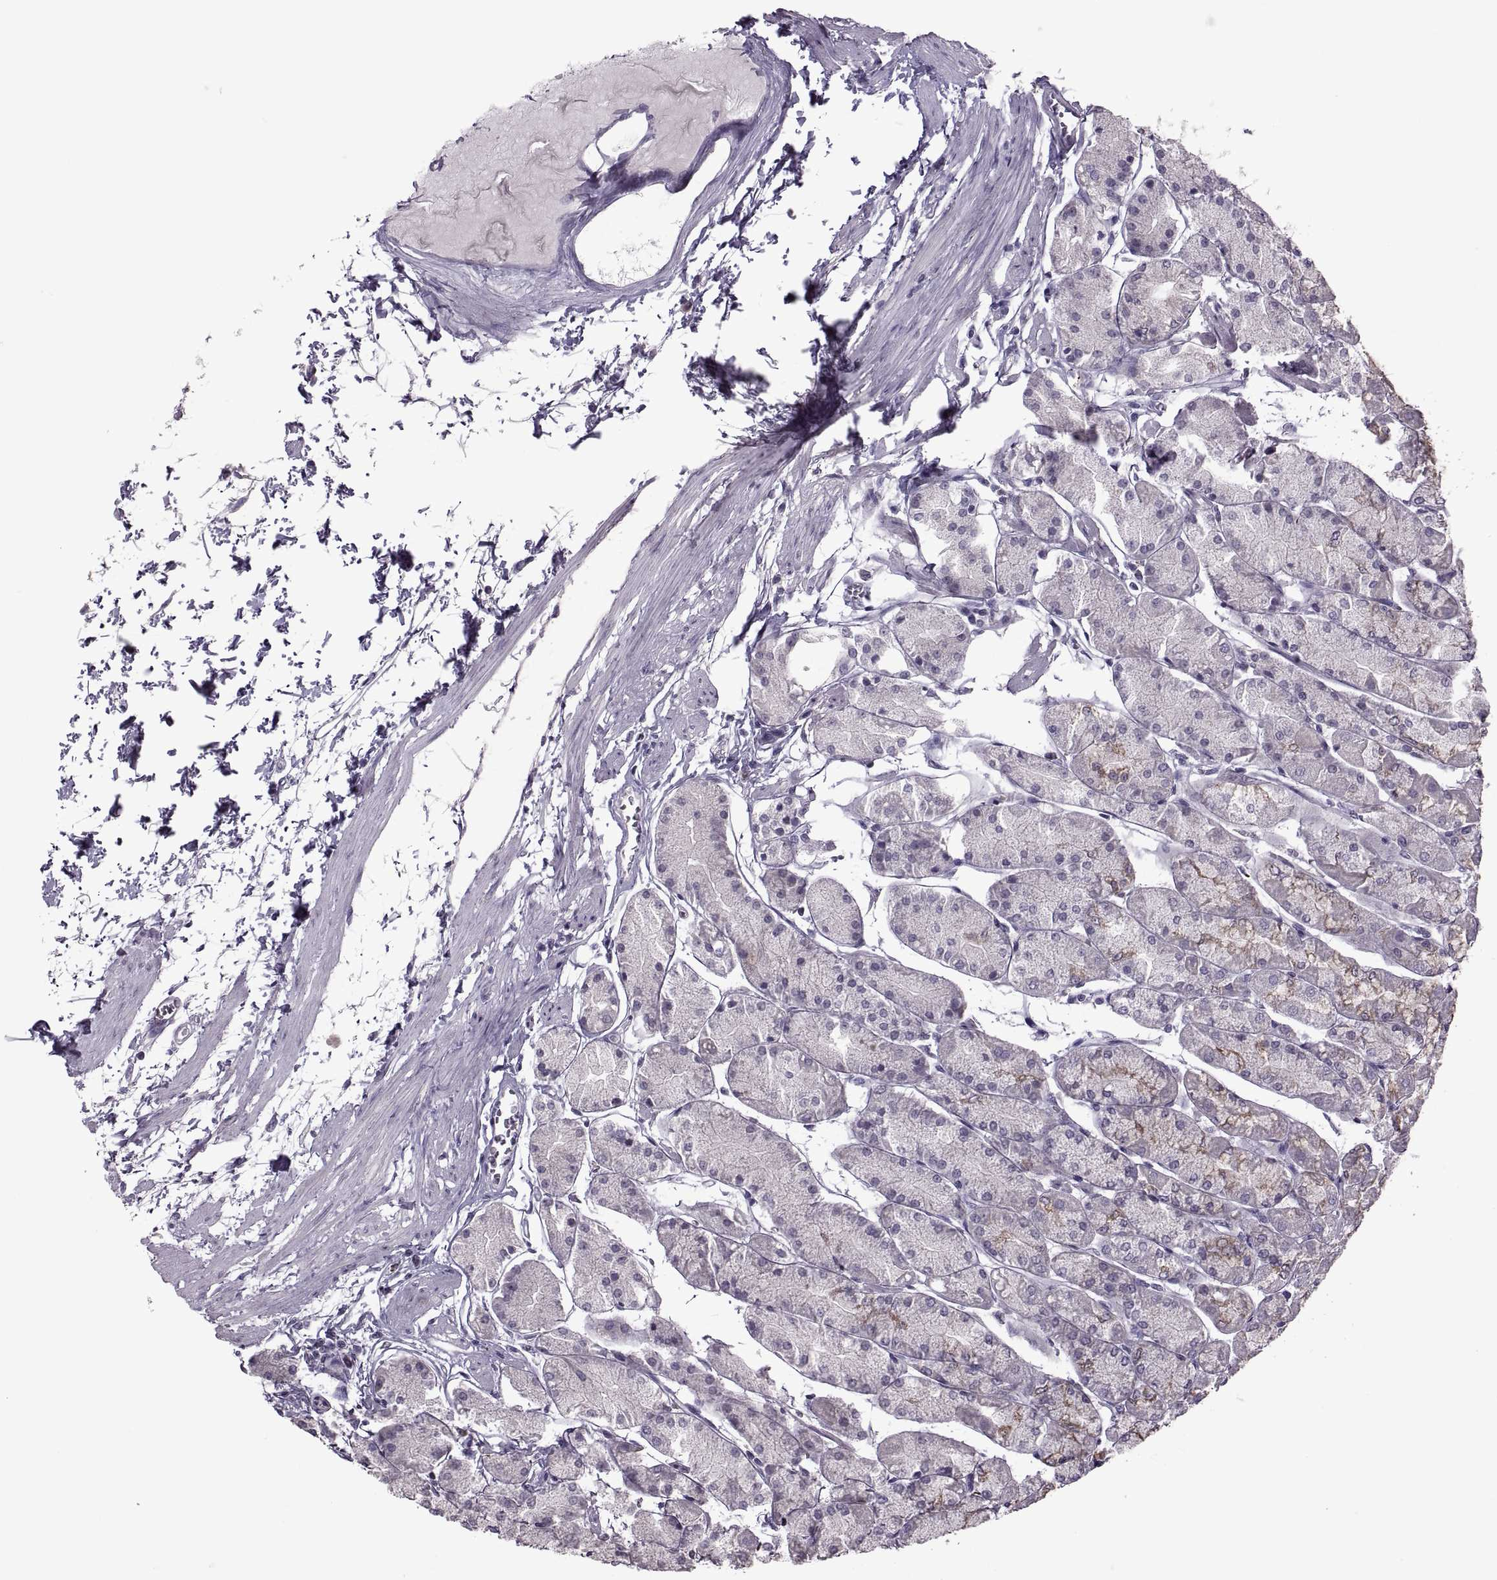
{"staining": {"intensity": "moderate", "quantity": "<25%", "location": "cytoplasmic/membranous"}, "tissue": "stomach", "cell_type": "Glandular cells", "image_type": "normal", "snomed": [{"axis": "morphology", "description": "Normal tissue, NOS"}, {"axis": "topography", "description": "Stomach, upper"}], "caption": "Brown immunohistochemical staining in normal stomach displays moderate cytoplasmic/membranous positivity in about <25% of glandular cells. The staining was performed using DAB to visualize the protein expression in brown, while the nuclei were stained in blue with hematoxylin (Magnification: 20x).", "gene": "PABPC1", "patient": {"sex": "male", "age": 60}}